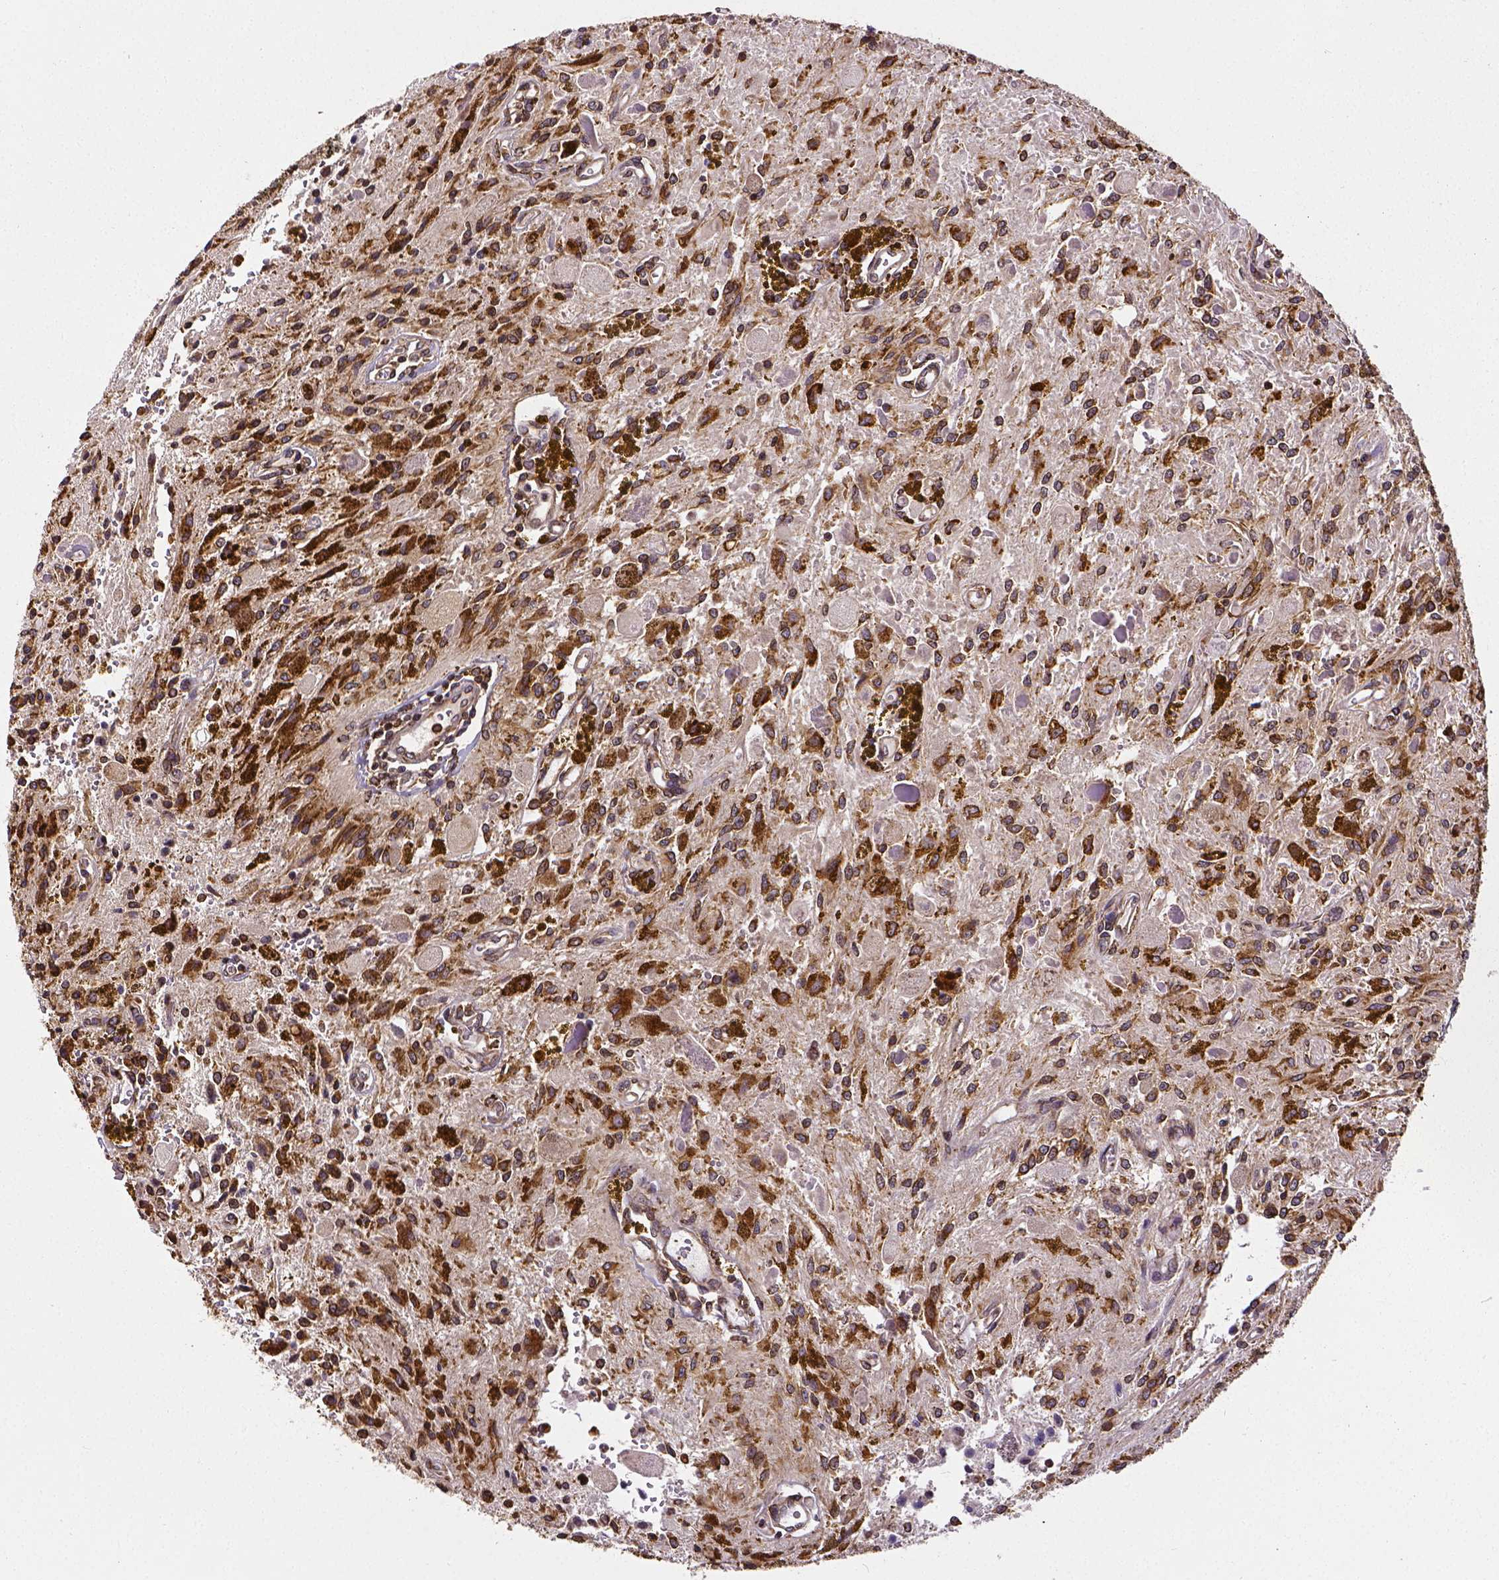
{"staining": {"intensity": "strong", "quantity": ">75%", "location": "cytoplasmic/membranous"}, "tissue": "glioma", "cell_type": "Tumor cells", "image_type": "cancer", "snomed": [{"axis": "morphology", "description": "Glioma, malignant, Low grade"}, {"axis": "topography", "description": "Cerebellum"}], "caption": "IHC (DAB (3,3'-diaminobenzidine)) staining of malignant low-grade glioma displays strong cytoplasmic/membranous protein staining in approximately >75% of tumor cells. (IHC, brightfield microscopy, high magnification).", "gene": "MTDH", "patient": {"sex": "female", "age": 14}}